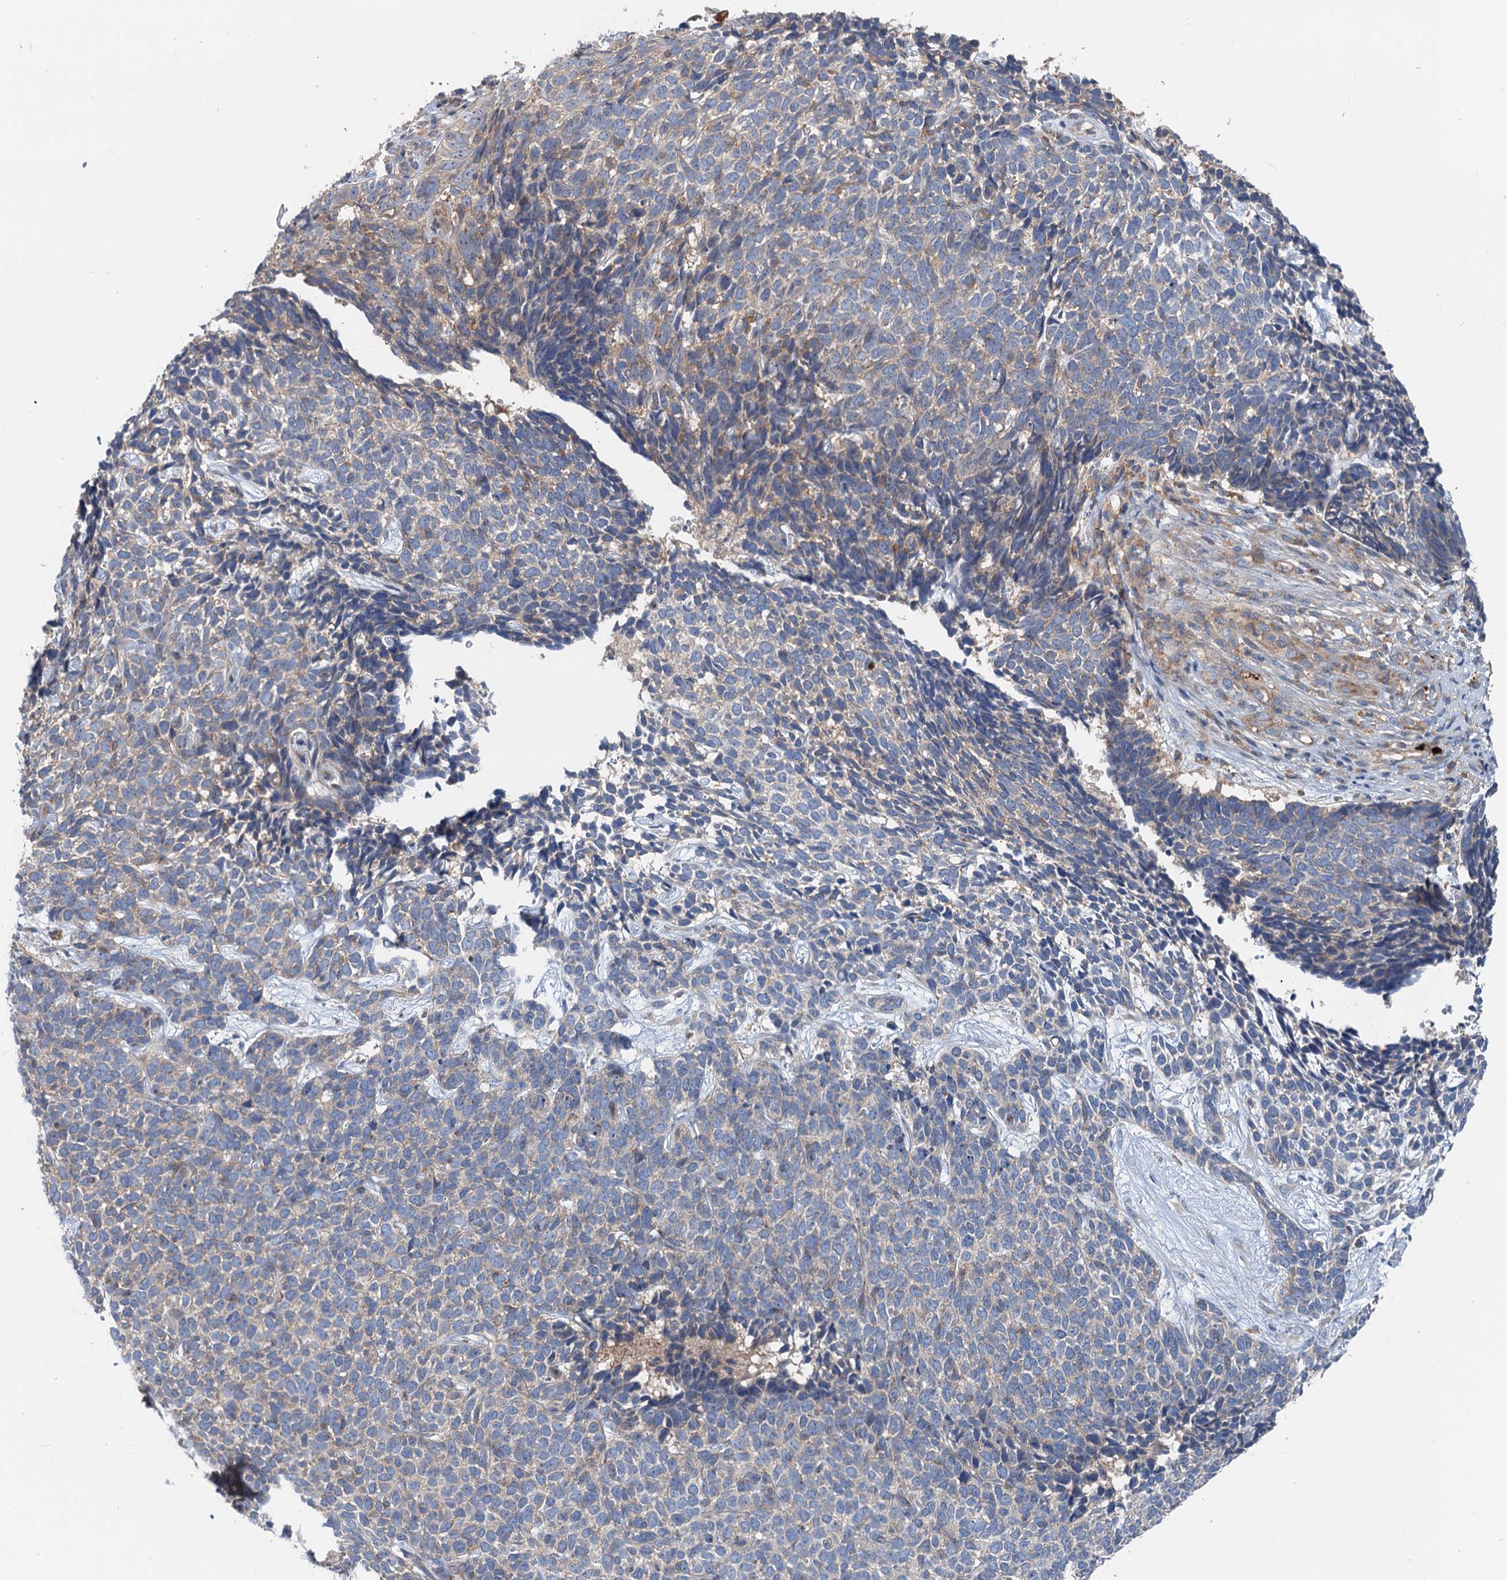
{"staining": {"intensity": "weak", "quantity": "<25%", "location": "cytoplasmic/membranous"}, "tissue": "skin cancer", "cell_type": "Tumor cells", "image_type": "cancer", "snomed": [{"axis": "morphology", "description": "Basal cell carcinoma"}, {"axis": "topography", "description": "Skin"}], "caption": "An immunohistochemistry (IHC) photomicrograph of skin cancer (basal cell carcinoma) is shown. There is no staining in tumor cells of skin cancer (basal cell carcinoma).", "gene": "ANKRD26", "patient": {"sex": "female", "age": 84}}